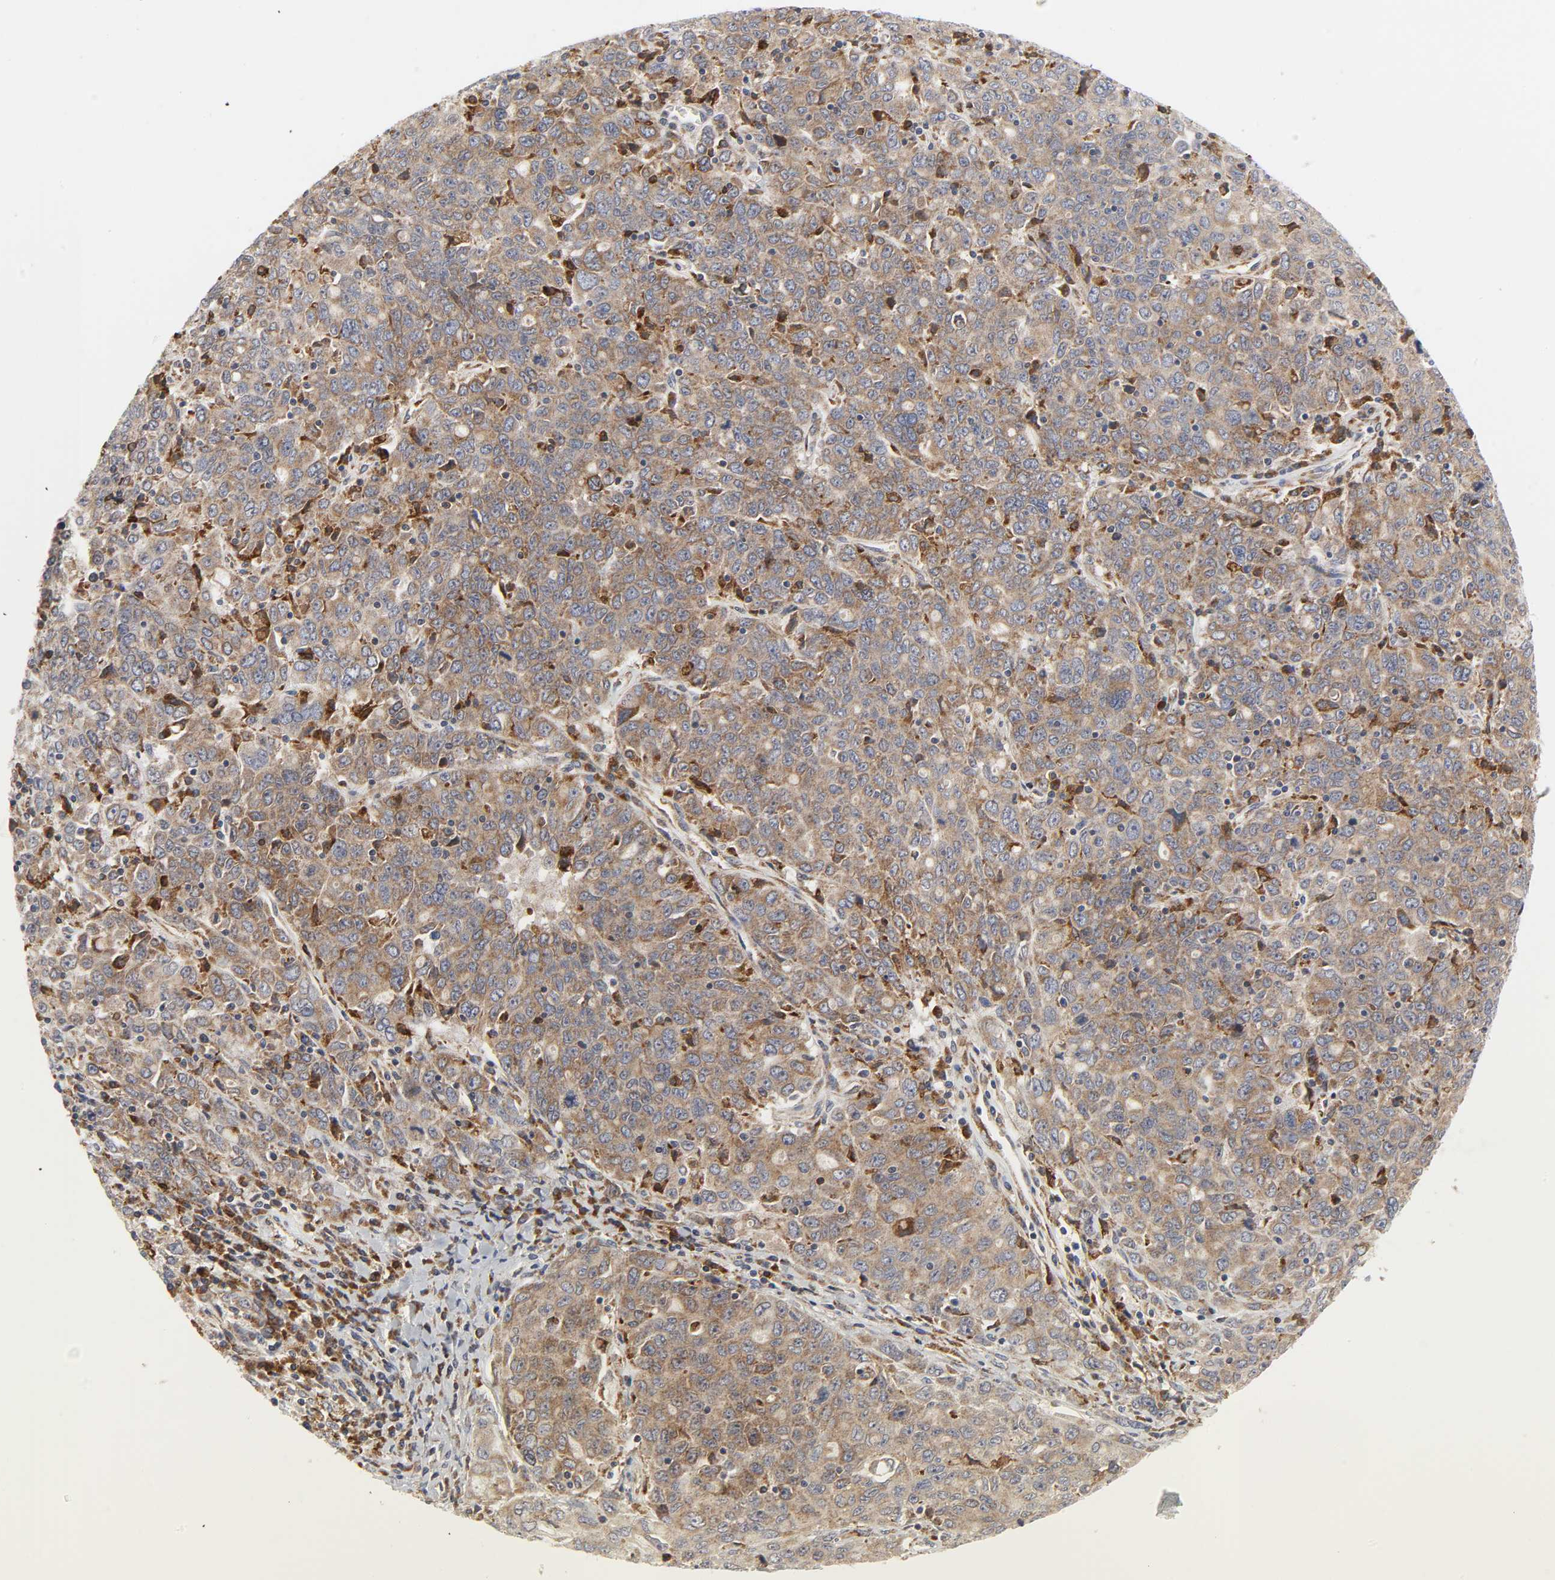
{"staining": {"intensity": "moderate", "quantity": ">75%", "location": "cytoplasmic/membranous"}, "tissue": "ovarian cancer", "cell_type": "Tumor cells", "image_type": "cancer", "snomed": [{"axis": "morphology", "description": "Carcinoma, endometroid"}, {"axis": "topography", "description": "Ovary"}], "caption": "An image of ovarian cancer (endometroid carcinoma) stained for a protein reveals moderate cytoplasmic/membranous brown staining in tumor cells.", "gene": "BAX", "patient": {"sex": "female", "age": 62}}